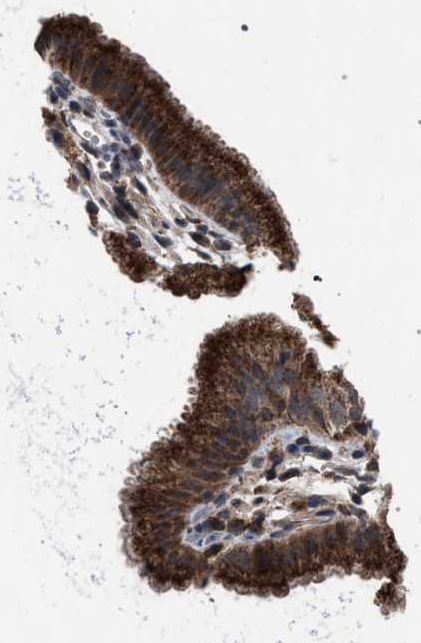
{"staining": {"intensity": "strong", "quantity": ">75%", "location": "cytoplasmic/membranous"}, "tissue": "gallbladder", "cell_type": "Glandular cells", "image_type": "normal", "snomed": [{"axis": "morphology", "description": "Normal tissue, NOS"}, {"axis": "topography", "description": "Gallbladder"}], "caption": "Protein analysis of unremarkable gallbladder displays strong cytoplasmic/membranous staining in approximately >75% of glandular cells.", "gene": "HSD17B4", "patient": {"sex": "female", "age": 26}}